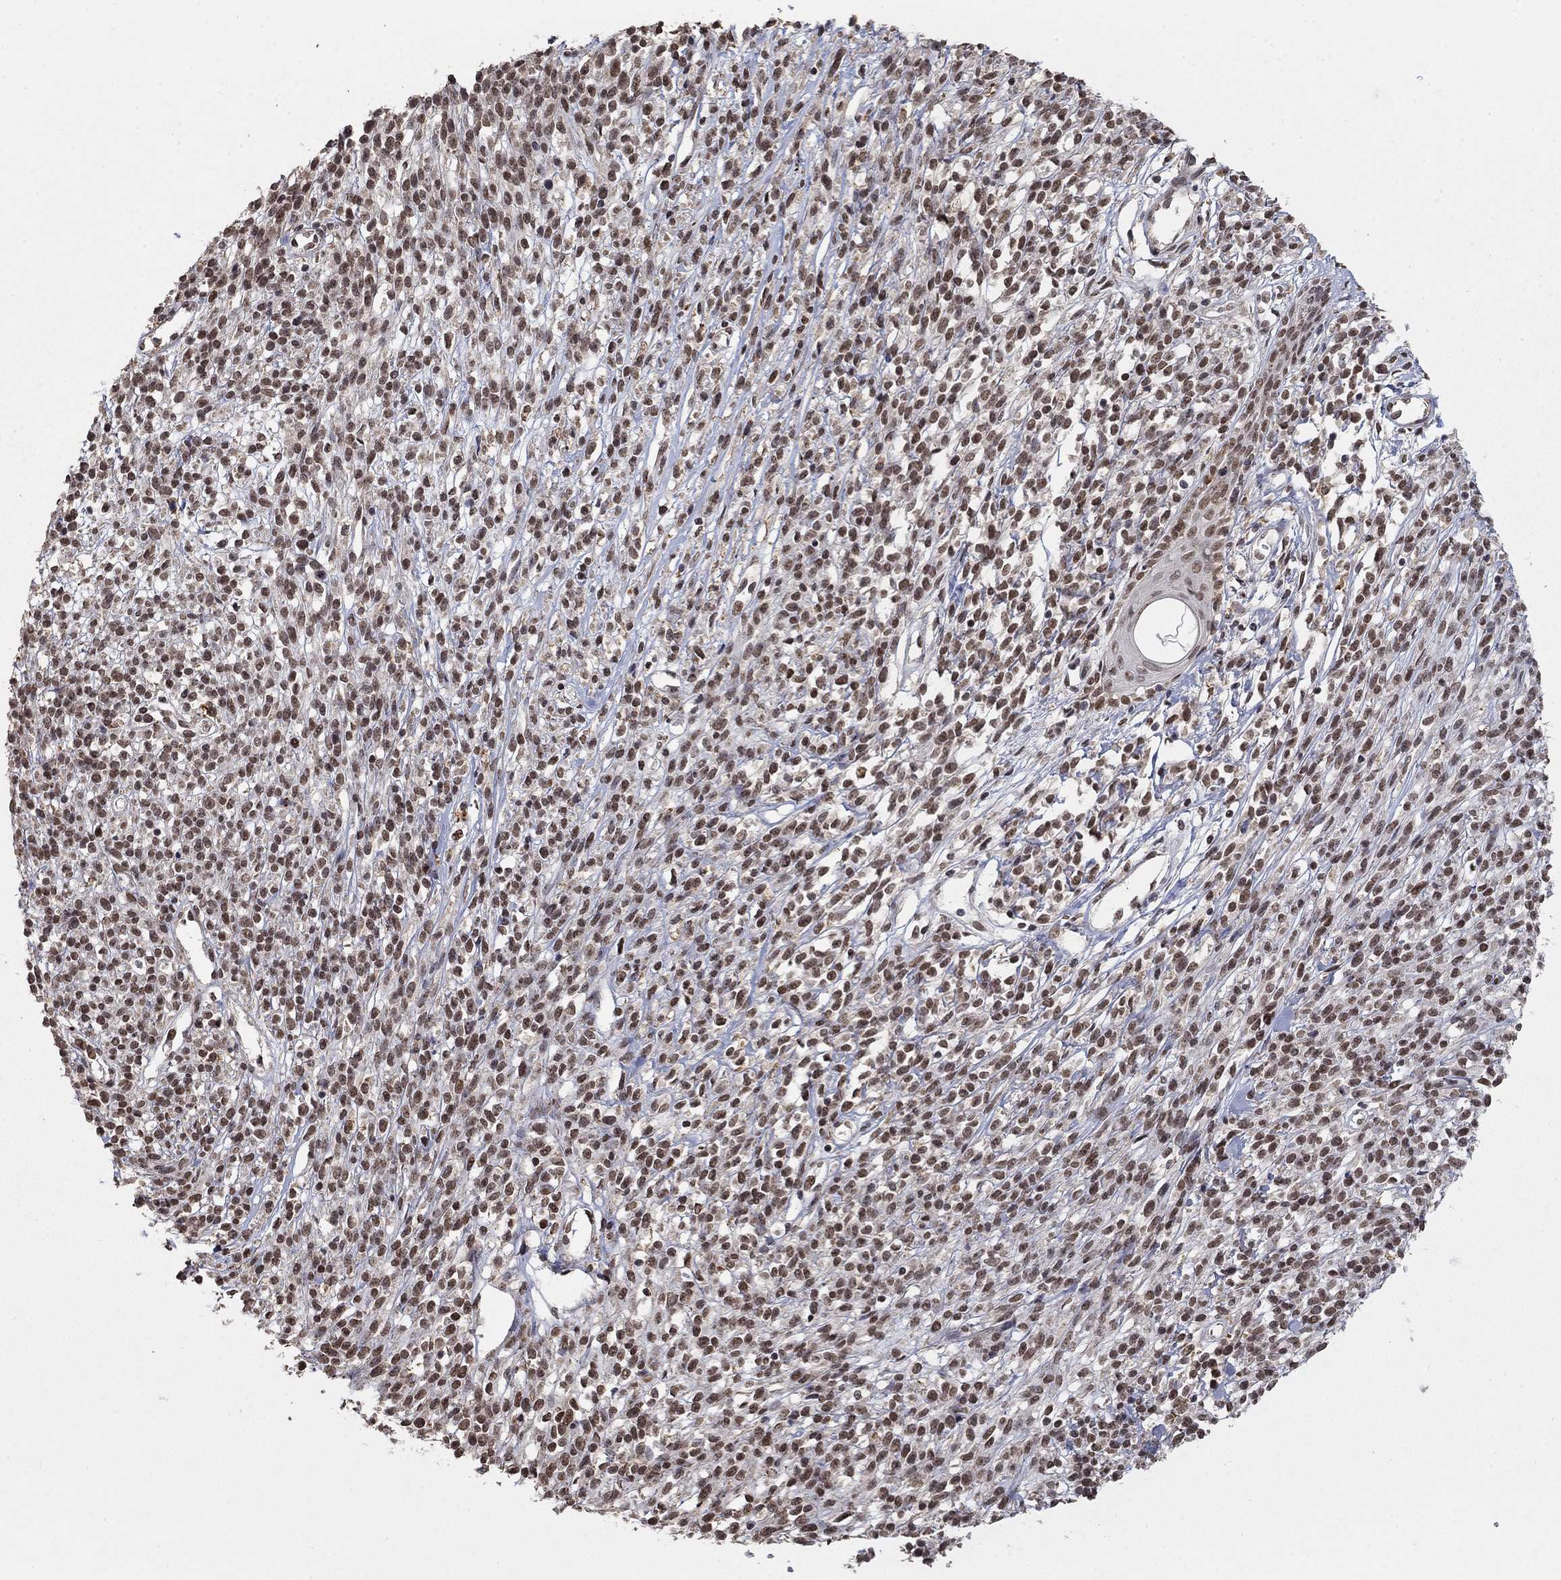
{"staining": {"intensity": "moderate", "quantity": ">75%", "location": "nuclear"}, "tissue": "melanoma", "cell_type": "Tumor cells", "image_type": "cancer", "snomed": [{"axis": "morphology", "description": "Malignant melanoma, NOS"}, {"axis": "topography", "description": "Skin"}, {"axis": "topography", "description": "Skin of trunk"}], "caption": "Melanoma tissue exhibits moderate nuclear expression in about >75% of tumor cells, visualized by immunohistochemistry. Using DAB (brown) and hematoxylin (blue) stains, captured at high magnification using brightfield microscopy.", "gene": "GRIA3", "patient": {"sex": "male", "age": 74}}